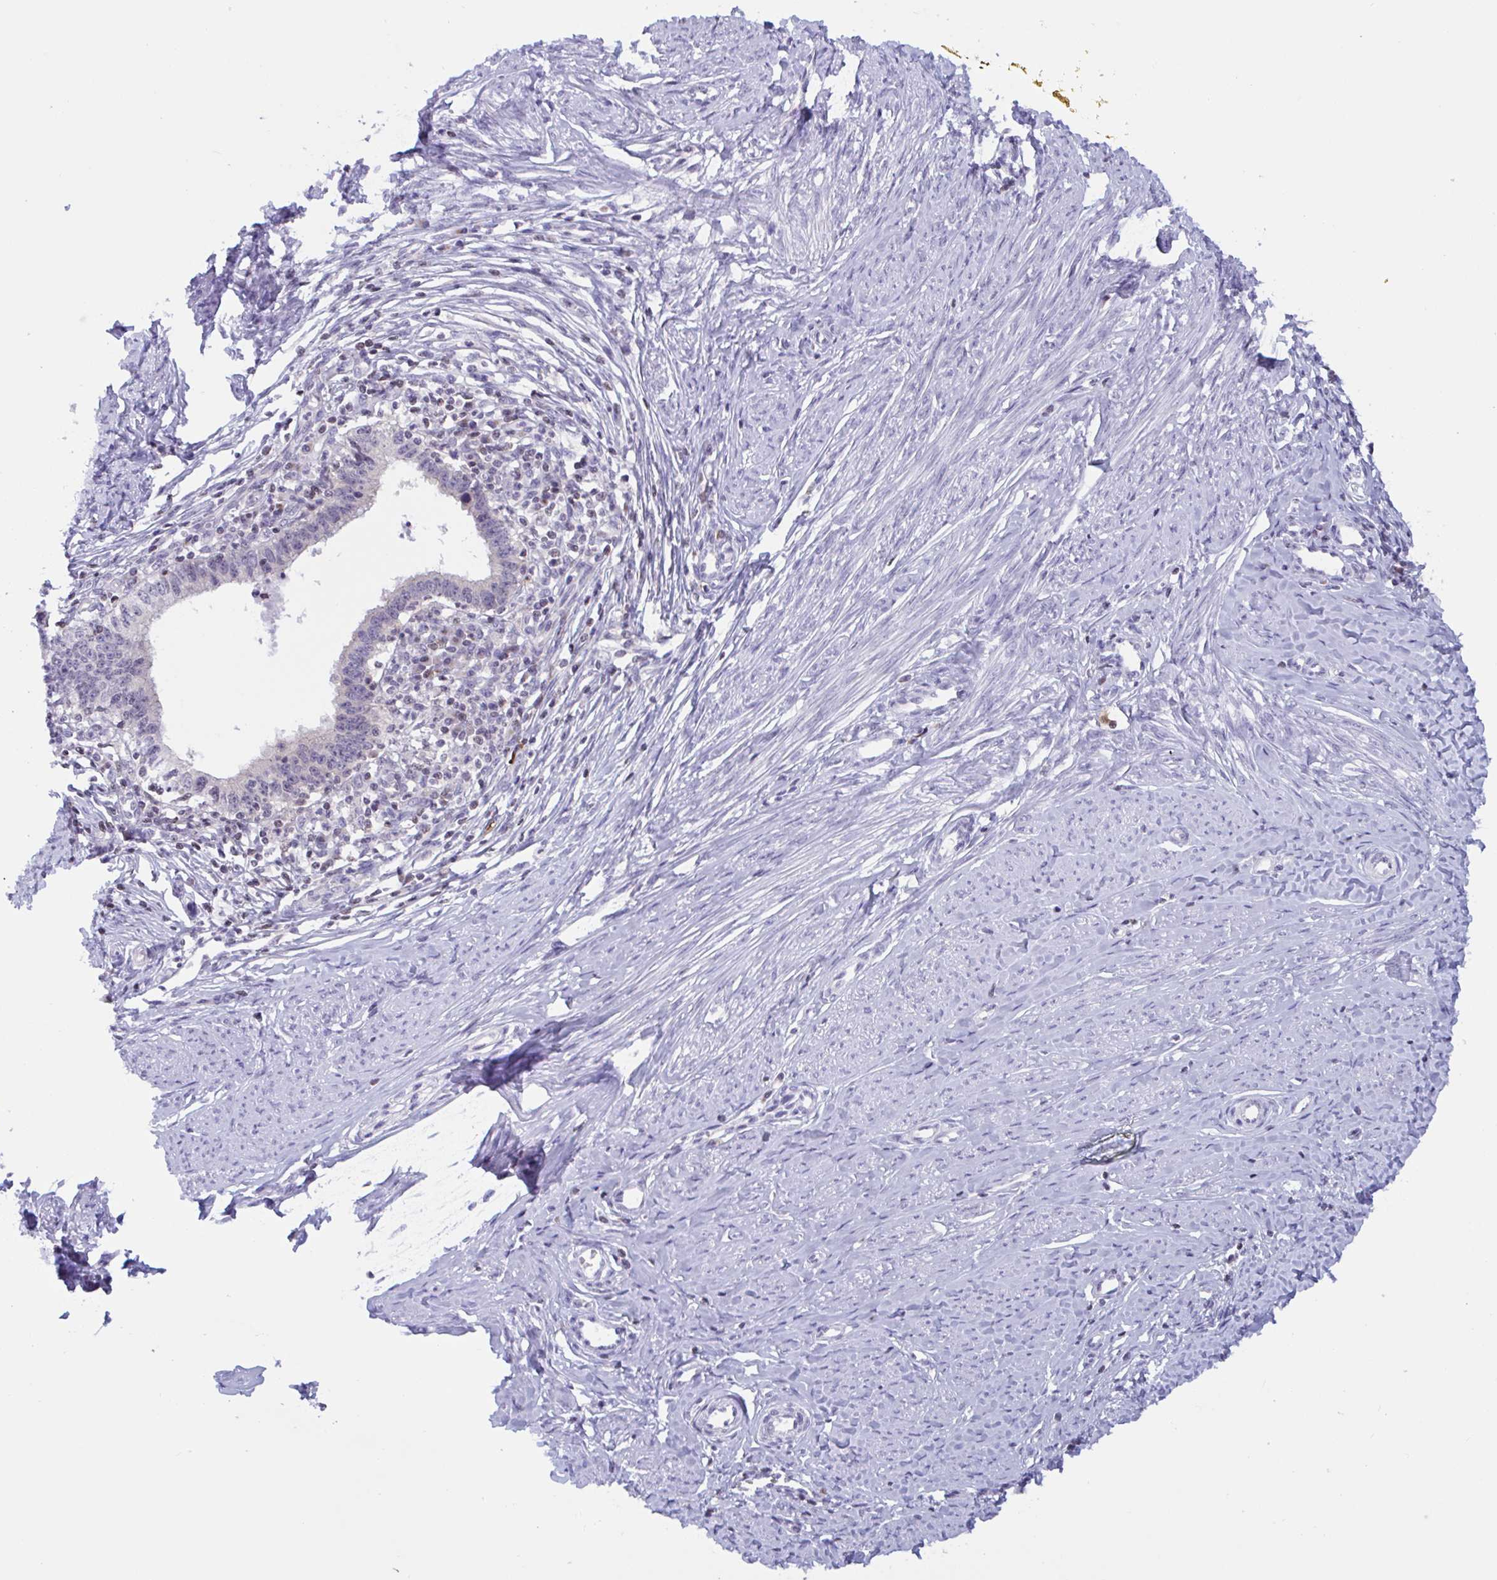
{"staining": {"intensity": "negative", "quantity": "none", "location": "none"}, "tissue": "cervical cancer", "cell_type": "Tumor cells", "image_type": "cancer", "snomed": [{"axis": "morphology", "description": "Adenocarcinoma, NOS"}, {"axis": "topography", "description": "Cervix"}], "caption": "An IHC micrograph of adenocarcinoma (cervical) is shown. There is no staining in tumor cells of adenocarcinoma (cervical).", "gene": "SNX11", "patient": {"sex": "female", "age": 36}}